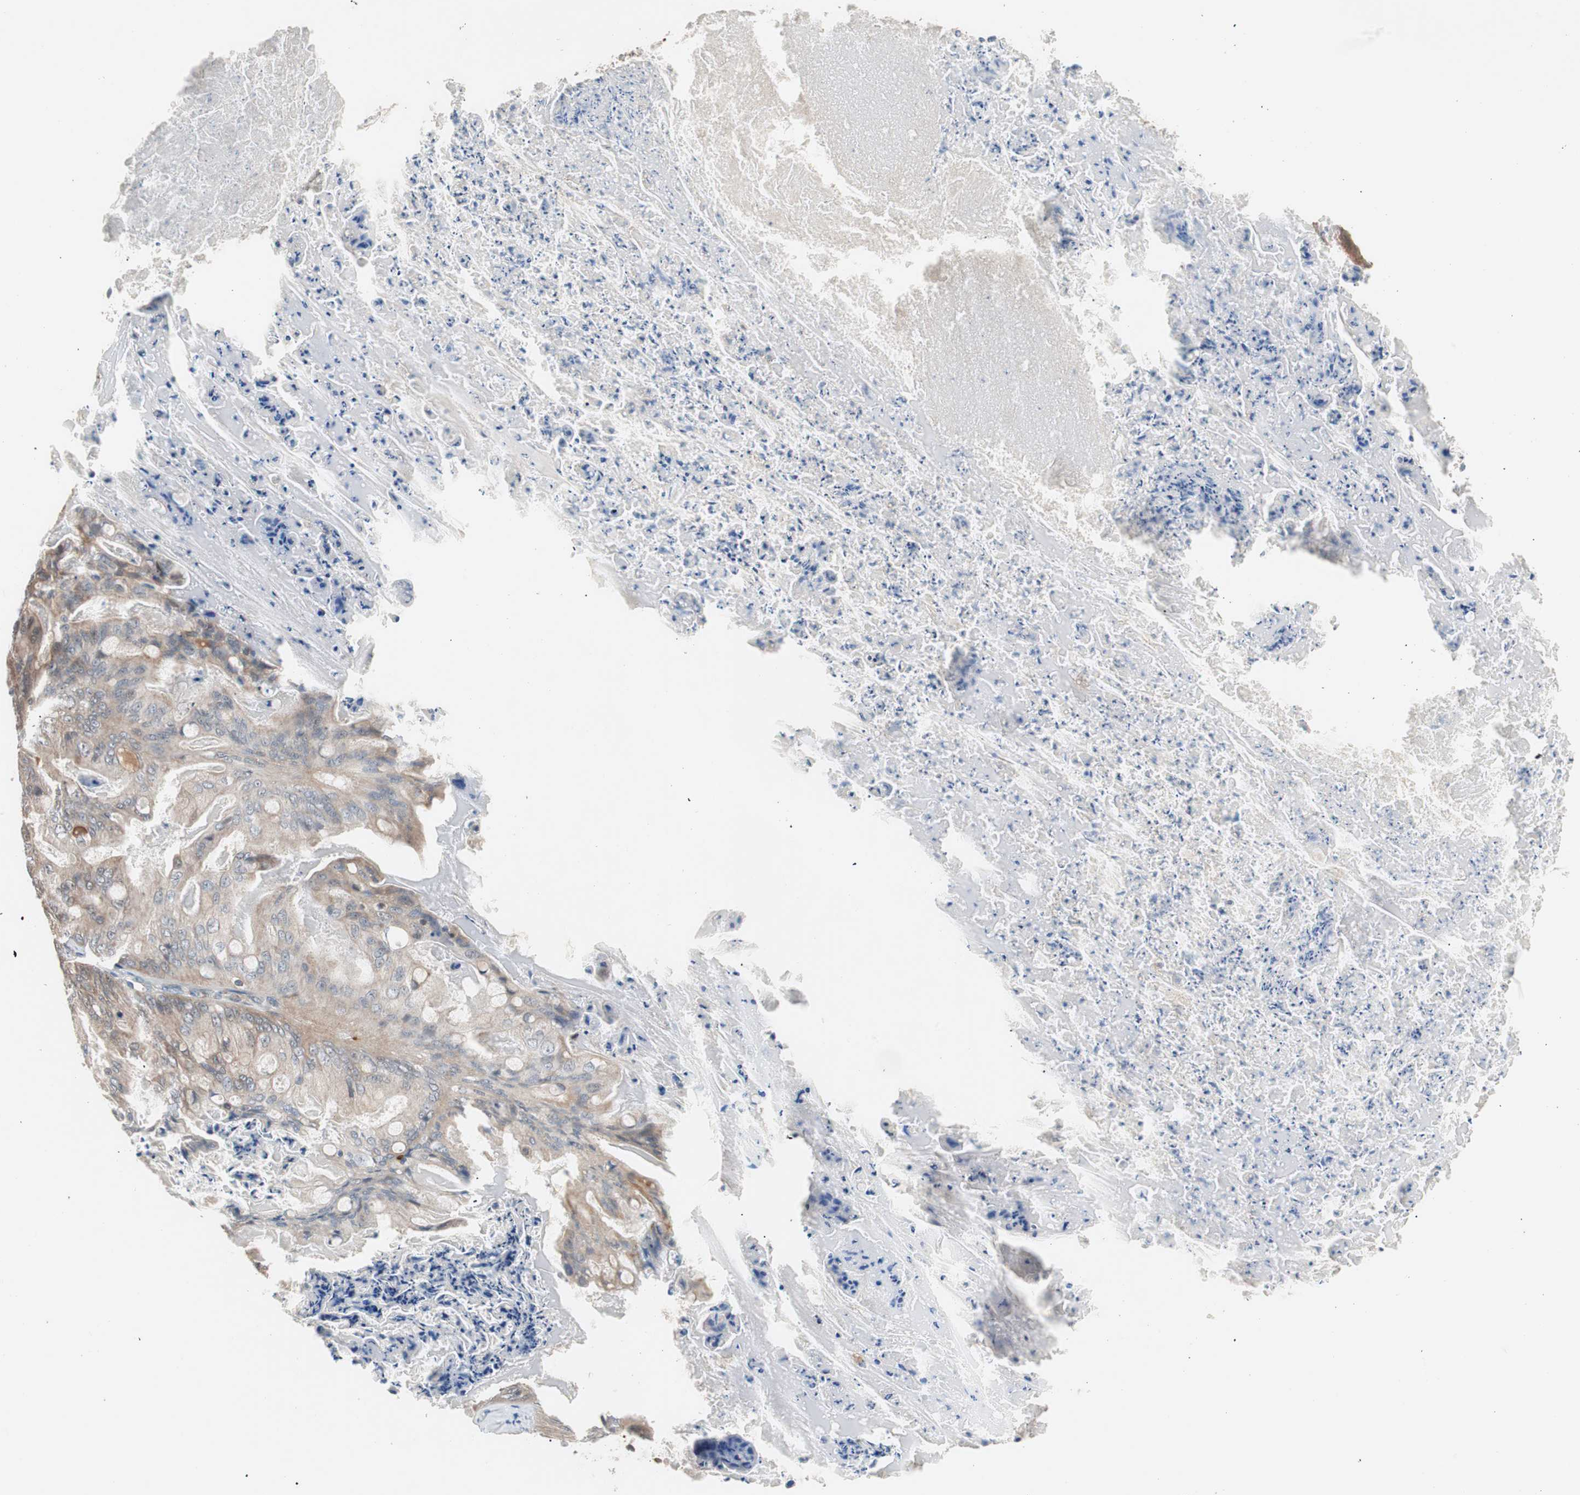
{"staining": {"intensity": "moderate", "quantity": ">75%", "location": "cytoplasmic/membranous"}, "tissue": "ovarian cancer", "cell_type": "Tumor cells", "image_type": "cancer", "snomed": [{"axis": "morphology", "description": "Cystadenocarcinoma, mucinous, NOS"}, {"axis": "topography", "description": "Ovary"}], "caption": "Brown immunohistochemical staining in human ovarian mucinous cystadenocarcinoma shows moderate cytoplasmic/membranous expression in approximately >75% of tumor cells.", "gene": "HMBS", "patient": {"sex": "female", "age": 36}}